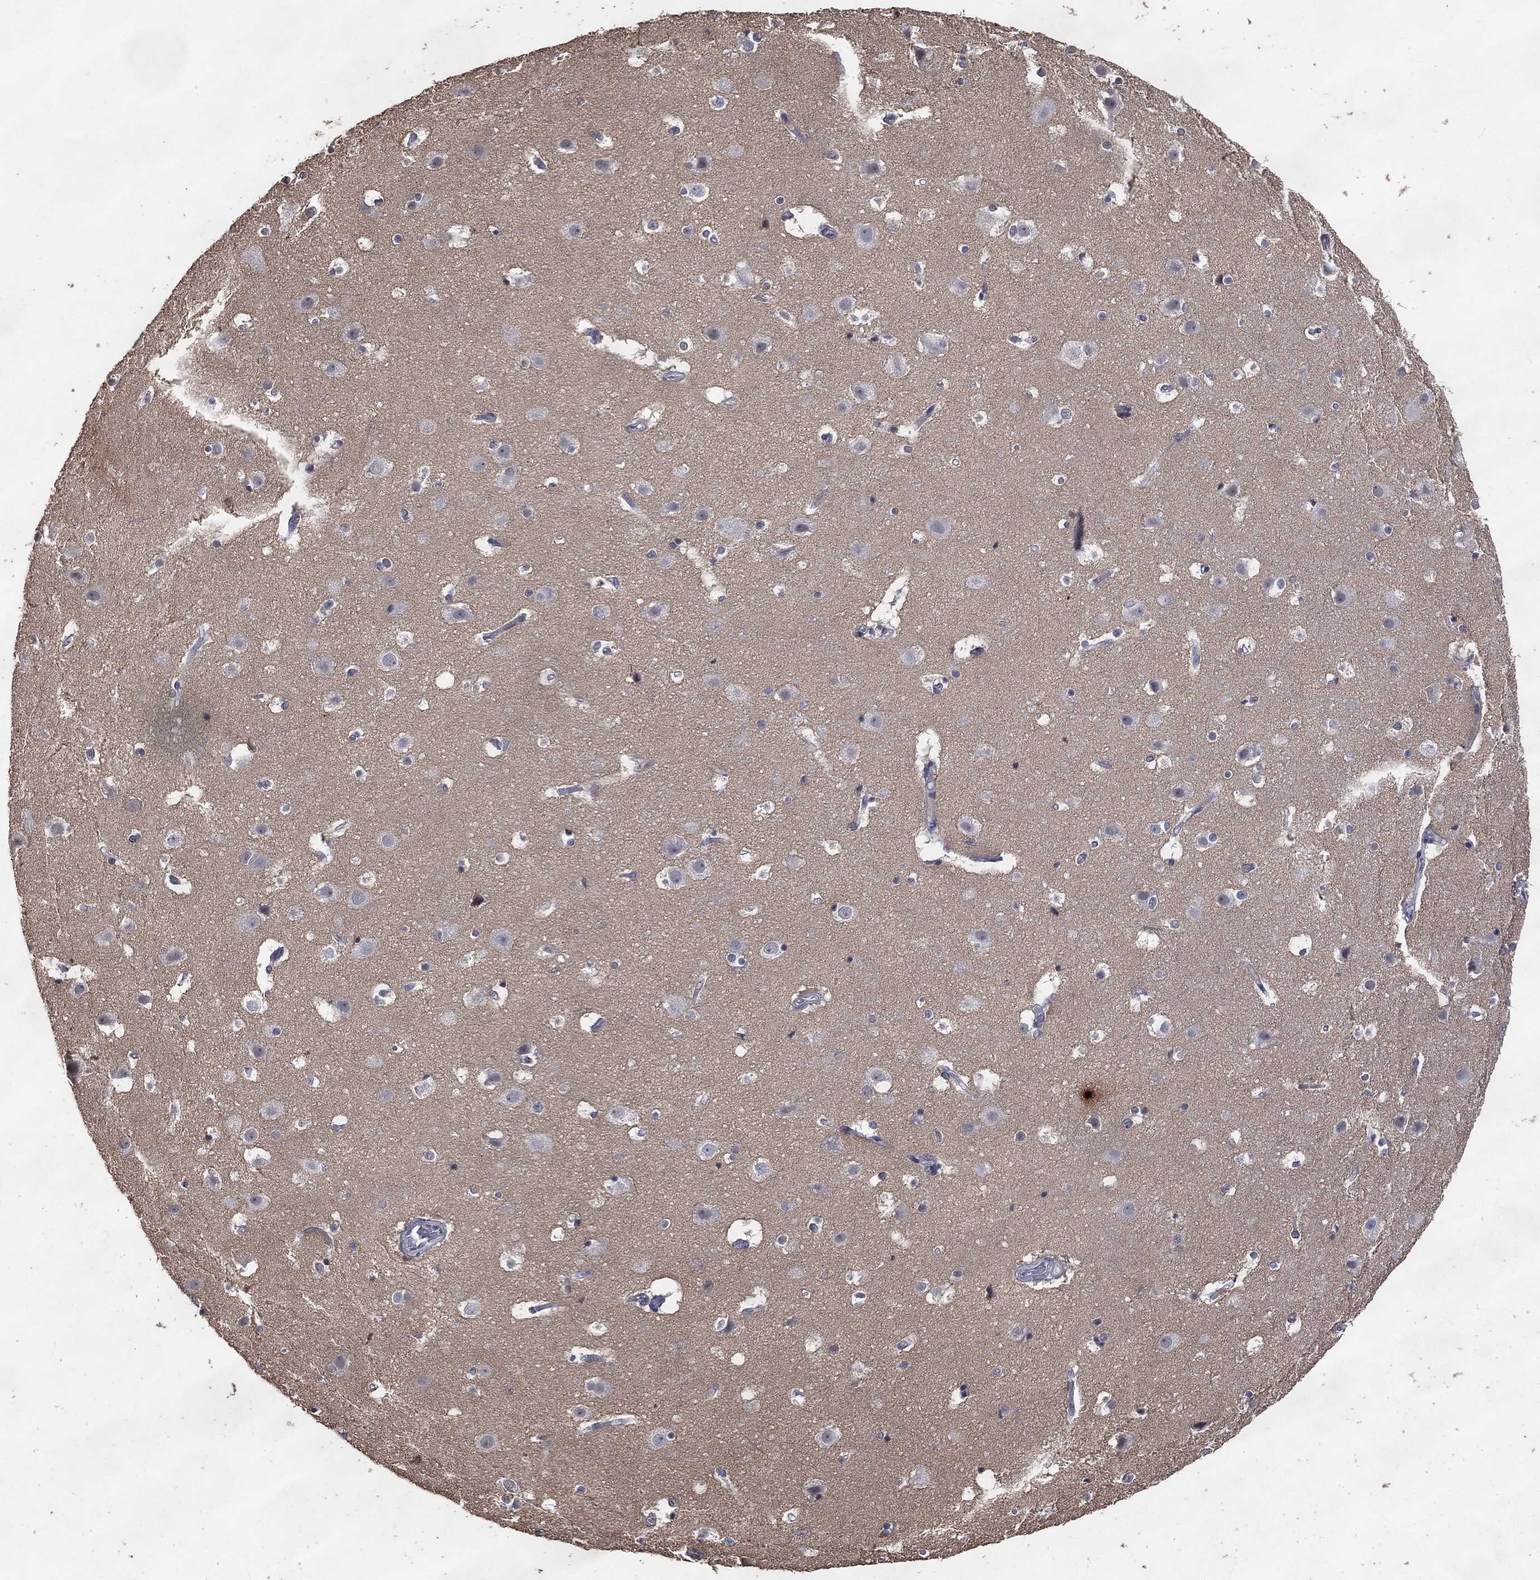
{"staining": {"intensity": "negative", "quantity": "none", "location": "none"}, "tissue": "cerebral cortex", "cell_type": "Endothelial cells", "image_type": "normal", "snomed": [{"axis": "morphology", "description": "Normal tissue, NOS"}, {"axis": "topography", "description": "Cerebral cortex"}], "caption": "DAB immunohistochemical staining of normal cerebral cortex shows no significant positivity in endothelial cells.", "gene": "DSG1", "patient": {"sex": "female", "age": 52}}